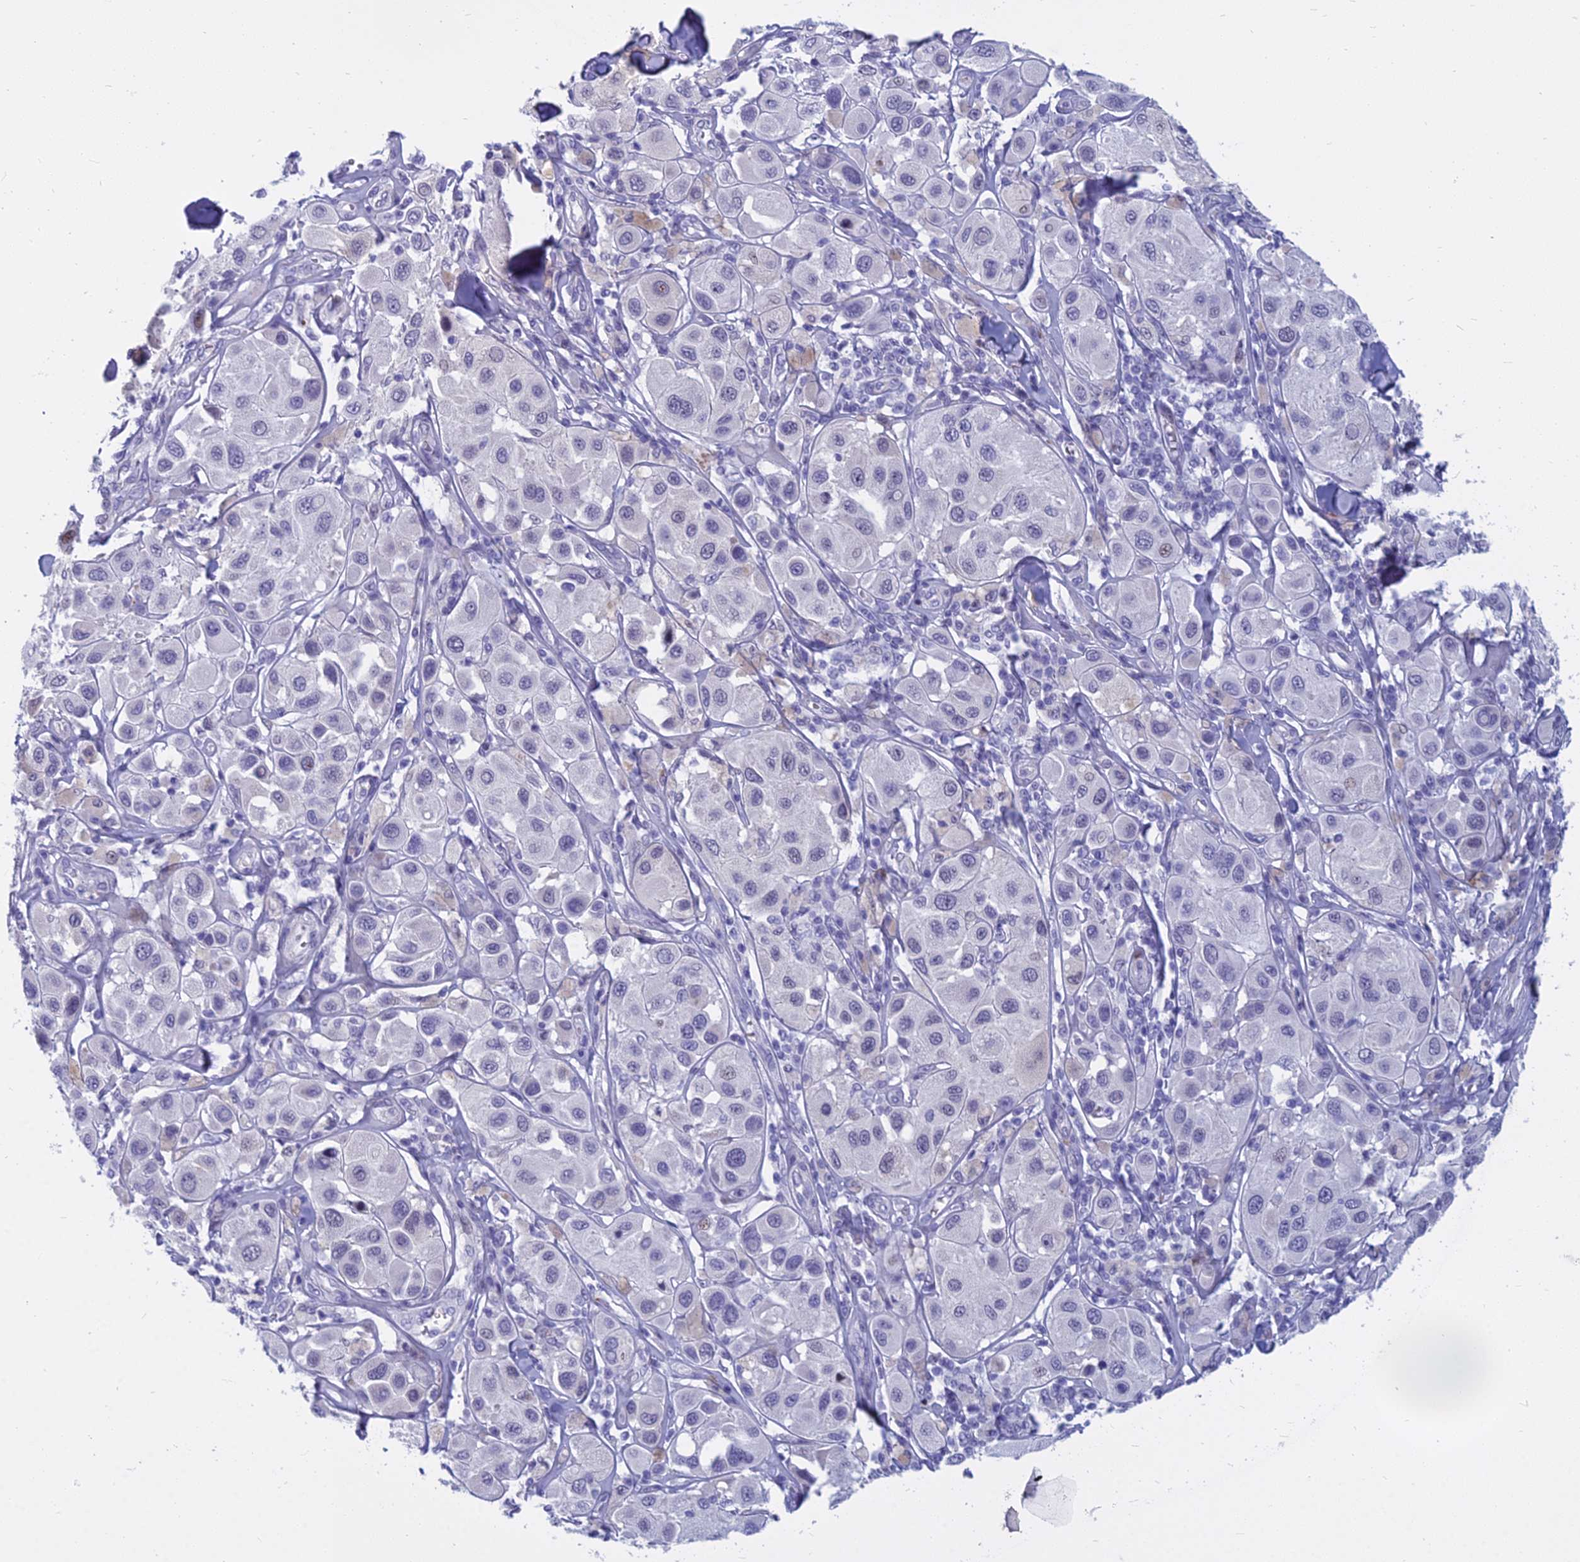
{"staining": {"intensity": "weak", "quantity": "<25%", "location": "nuclear"}, "tissue": "melanoma", "cell_type": "Tumor cells", "image_type": "cancer", "snomed": [{"axis": "morphology", "description": "Malignant melanoma, Metastatic site"}, {"axis": "topography", "description": "Skin"}], "caption": "Immunohistochemical staining of human melanoma demonstrates no significant expression in tumor cells.", "gene": "MYBPC2", "patient": {"sex": "male", "age": 41}}